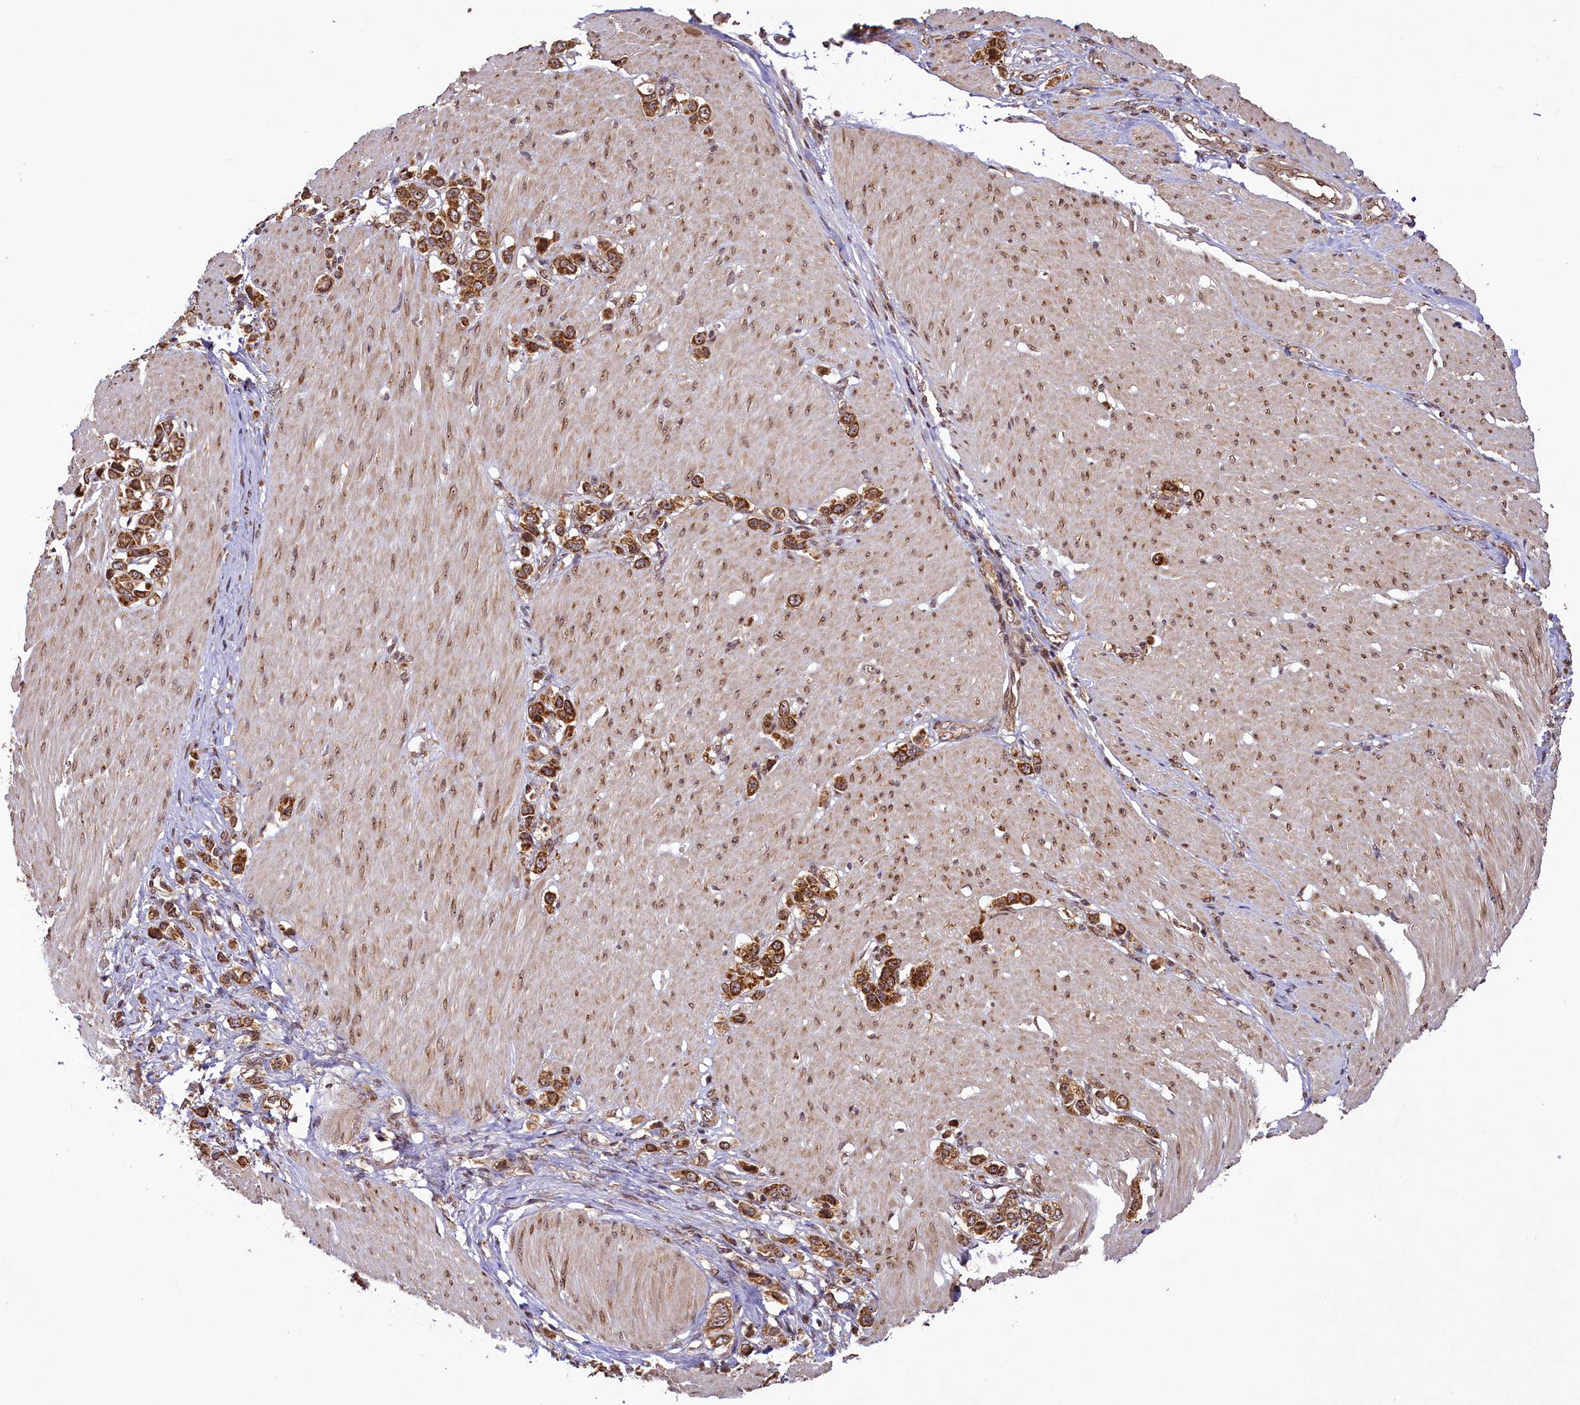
{"staining": {"intensity": "moderate", "quantity": ">75%", "location": "cytoplasmic/membranous"}, "tissue": "stomach cancer", "cell_type": "Tumor cells", "image_type": "cancer", "snomed": [{"axis": "morphology", "description": "Normal tissue, NOS"}, {"axis": "morphology", "description": "Adenocarcinoma, NOS"}, {"axis": "topography", "description": "Stomach, upper"}, {"axis": "topography", "description": "Stomach"}], "caption": "Tumor cells display medium levels of moderate cytoplasmic/membranous positivity in about >75% of cells in human stomach adenocarcinoma.", "gene": "LARP4", "patient": {"sex": "female", "age": 65}}